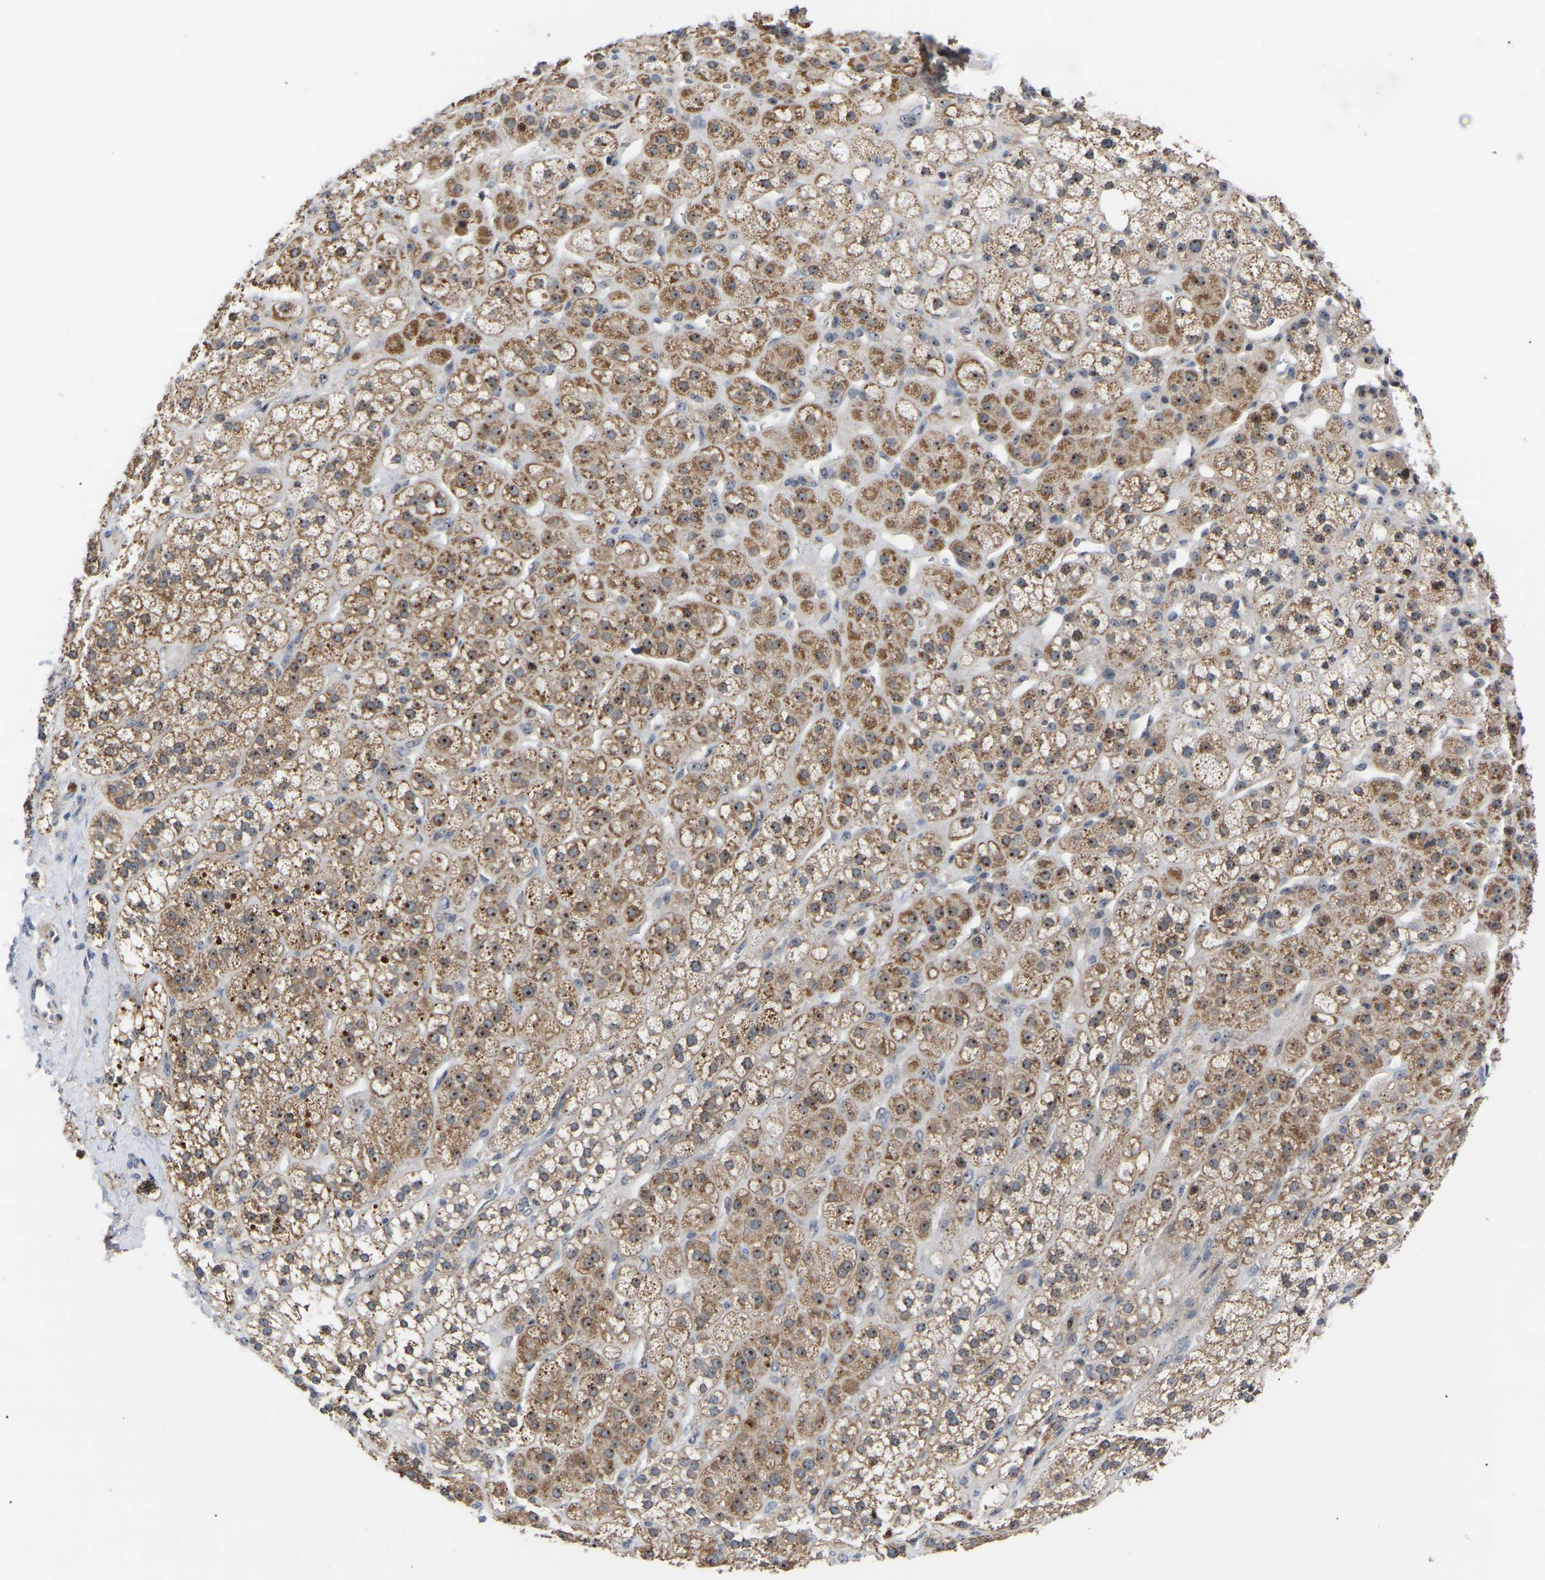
{"staining": {"intensity": "moderate", "quantity": ">75%", "location": "cytoplasmic/membranous,nuclear"}, "tissue": "adrenal gland", "cell_type": "Glandular cells", "image_type": "normal", "snomed": [{"axis": "morphology", "description": "Normal tissue, NOS"}, {"axis": "topography", "description": "Adrenal gland"}], "caption": "Immunohistochemistry staining of normal adrenal gland, which displays medium levels of moderate cytoplasmic/membranous,nuclear expression in approximately >75% of glandular cells indicating moderate cytoplasmic/membranous,nuclear protein expression. The staining was performed using DAB (3,3'-diaminobenzidine) (brown) for protein detection and nuclei were counterstained in hematoxylin (blue).", "gene": "NOP53", "patient": {"sex": "male", "age": 56}}